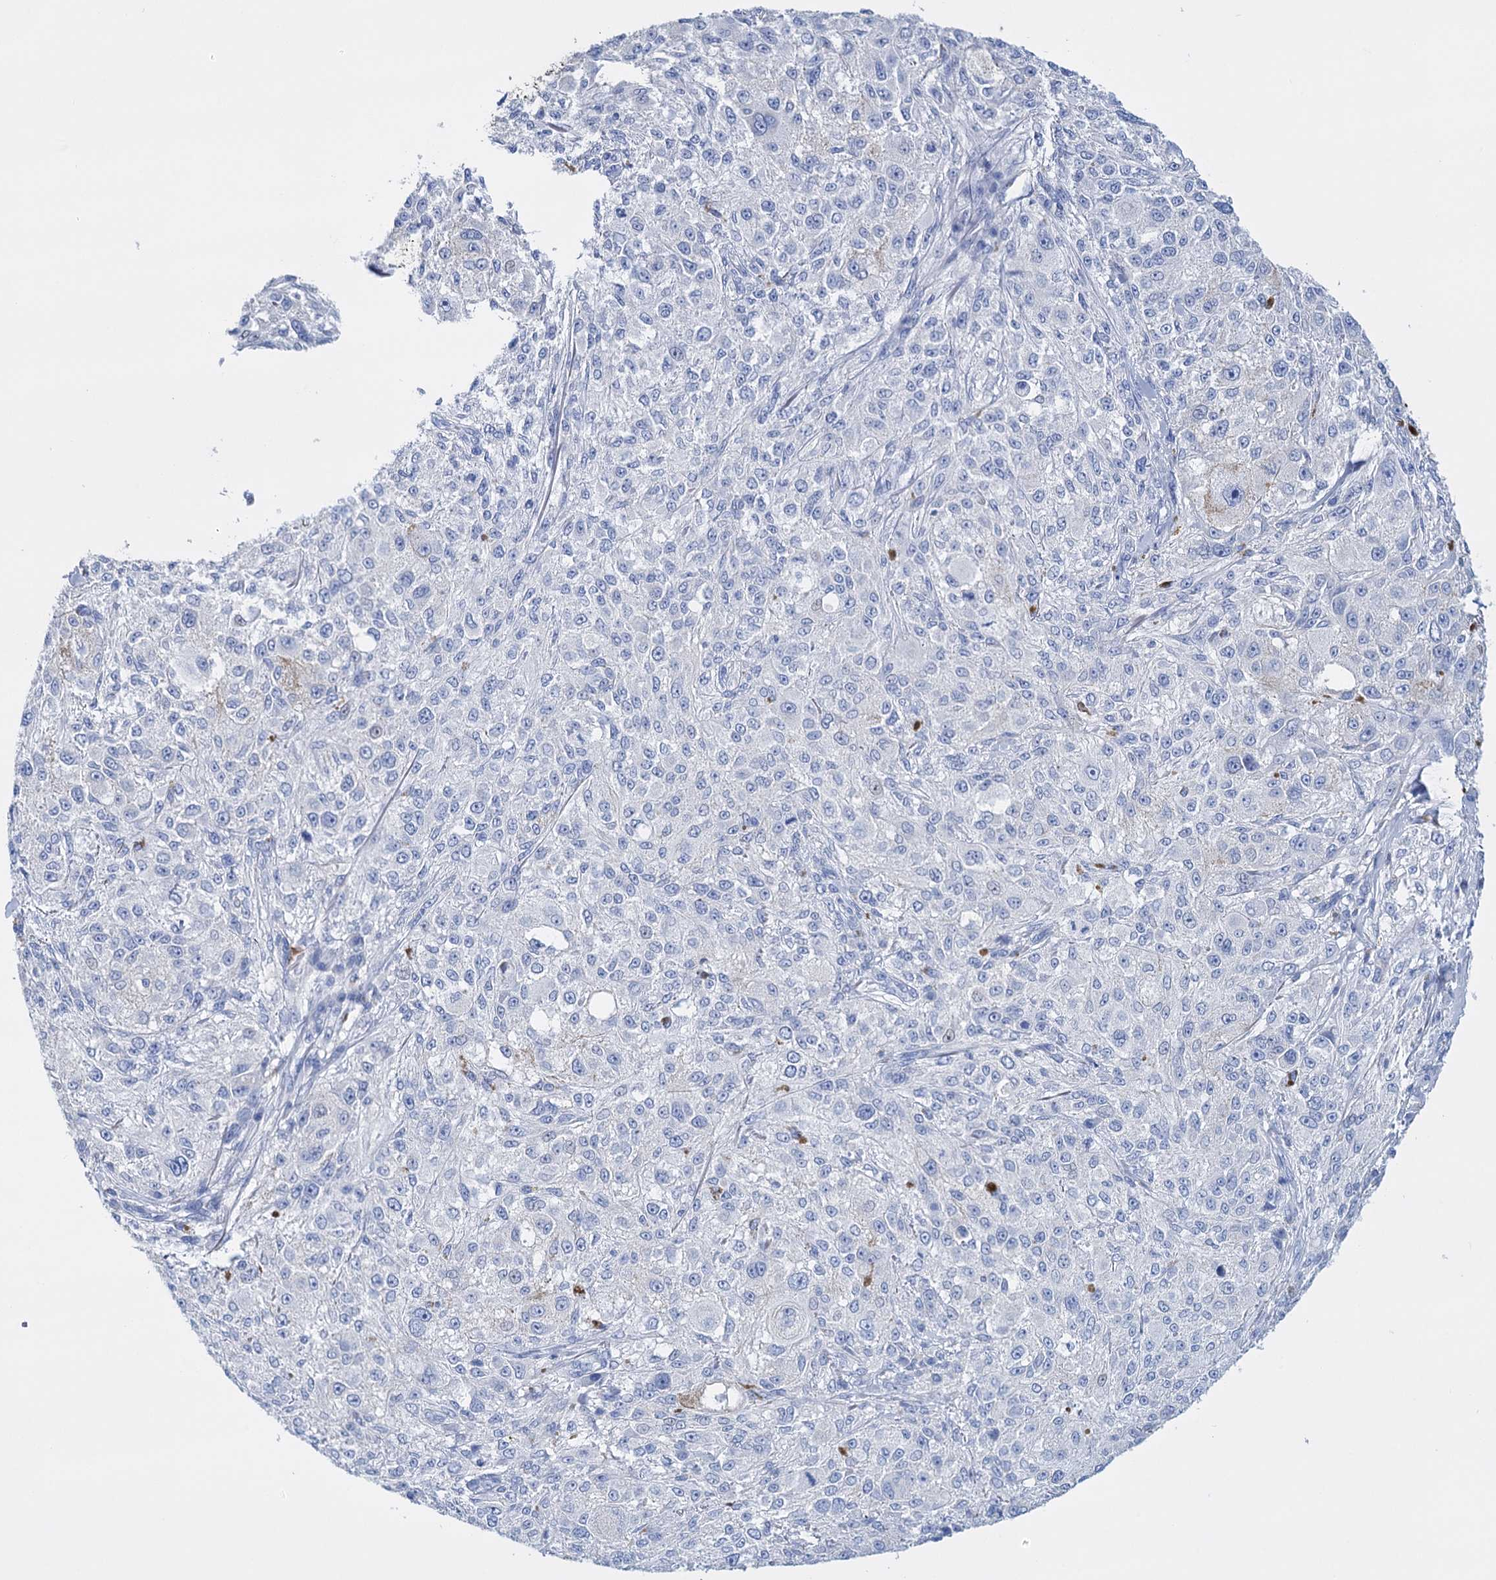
{"staining": {"intensity": "negative", "quantity": "none", "location": "none"}, "tissue": "melanoma", "cell_type": "Tumor cells", "image_type": "cancer", "snomed": [{"axis": "morphology", "description": "Necrosis, NOS"}, {"axis": "morphology", "description": "Malignant melanoma, NOS"}, {"axis": "topography", "description": "Skin"}], "caption": "The immunohistochemistry (IHC) histopathology image has no significant staining in tumor cells of malignant melanoma tissue. The staining was performed using DAB to visualize the protein expression in brown, while the nuclei were stained in blue with hematoxylin (Magnification: 20x).", "gene": "FBXW12", "patient": {"sex": "female", "age": 87}}